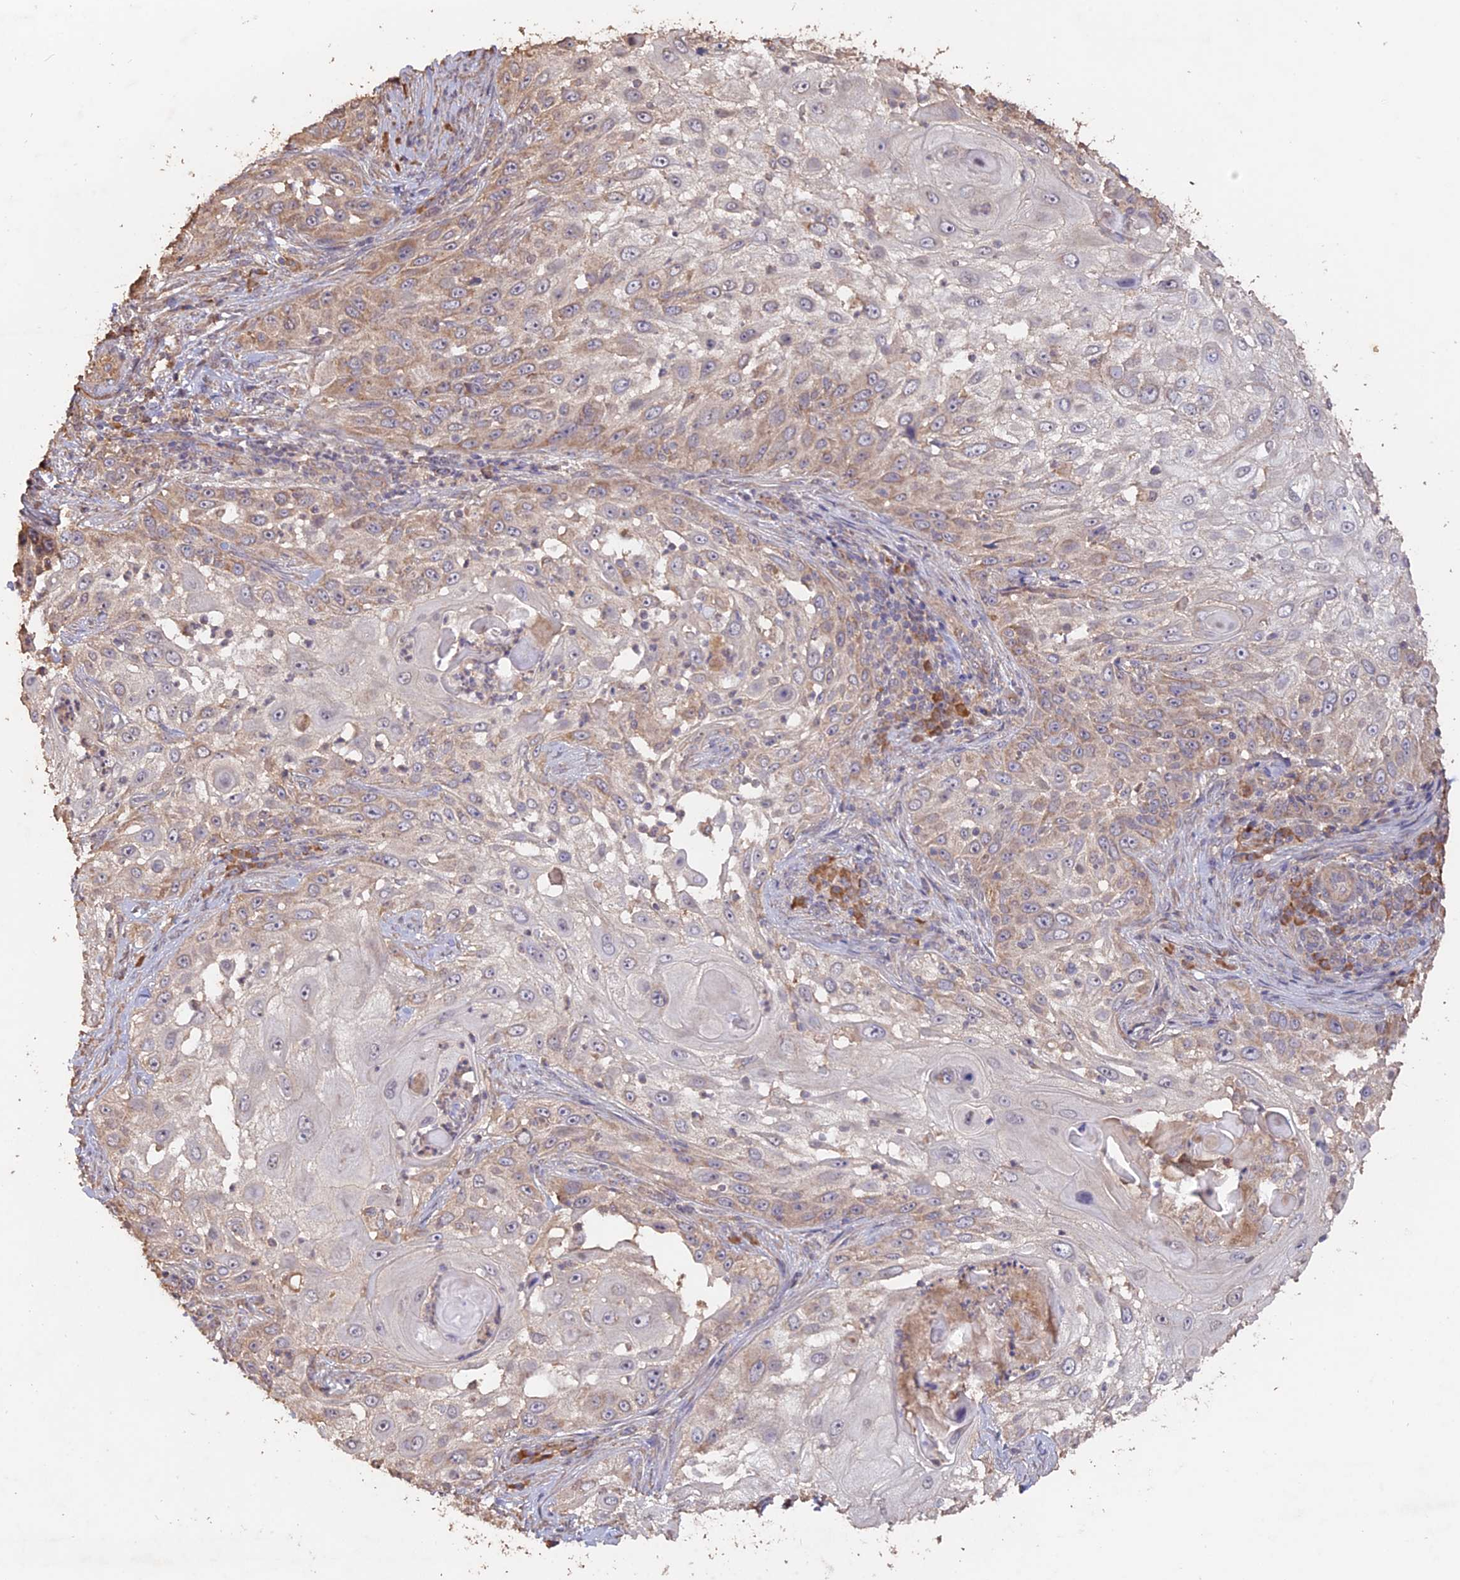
{"staining": {"intensity": "weak", "quantity": "25%-75%", "location": "cytoplasmic/membranous"}, "tissue": "skin cancer", "cell_type": "Tumor cells", "image_type": "cancer", "snomed": [{"axis": "morphology", "description": "Squamous cell carcinoma, NOS"}, {"axis": "topography", "description": "Skin"}], "caption": "DAB (3,3'-diaminobenzidine) immunohistochemical staining of skin cancer (squamous cell carcinoma) shows weak cytoplasmic/membranous protein staining in about 25%-75% of tumor cells. Using DAB (brown) and hematoxylin (blue) stains, captured at high magnification using brightfield microscopy.", "gene": "LAYN", "patient": {"sex": "female", "age": 44}}